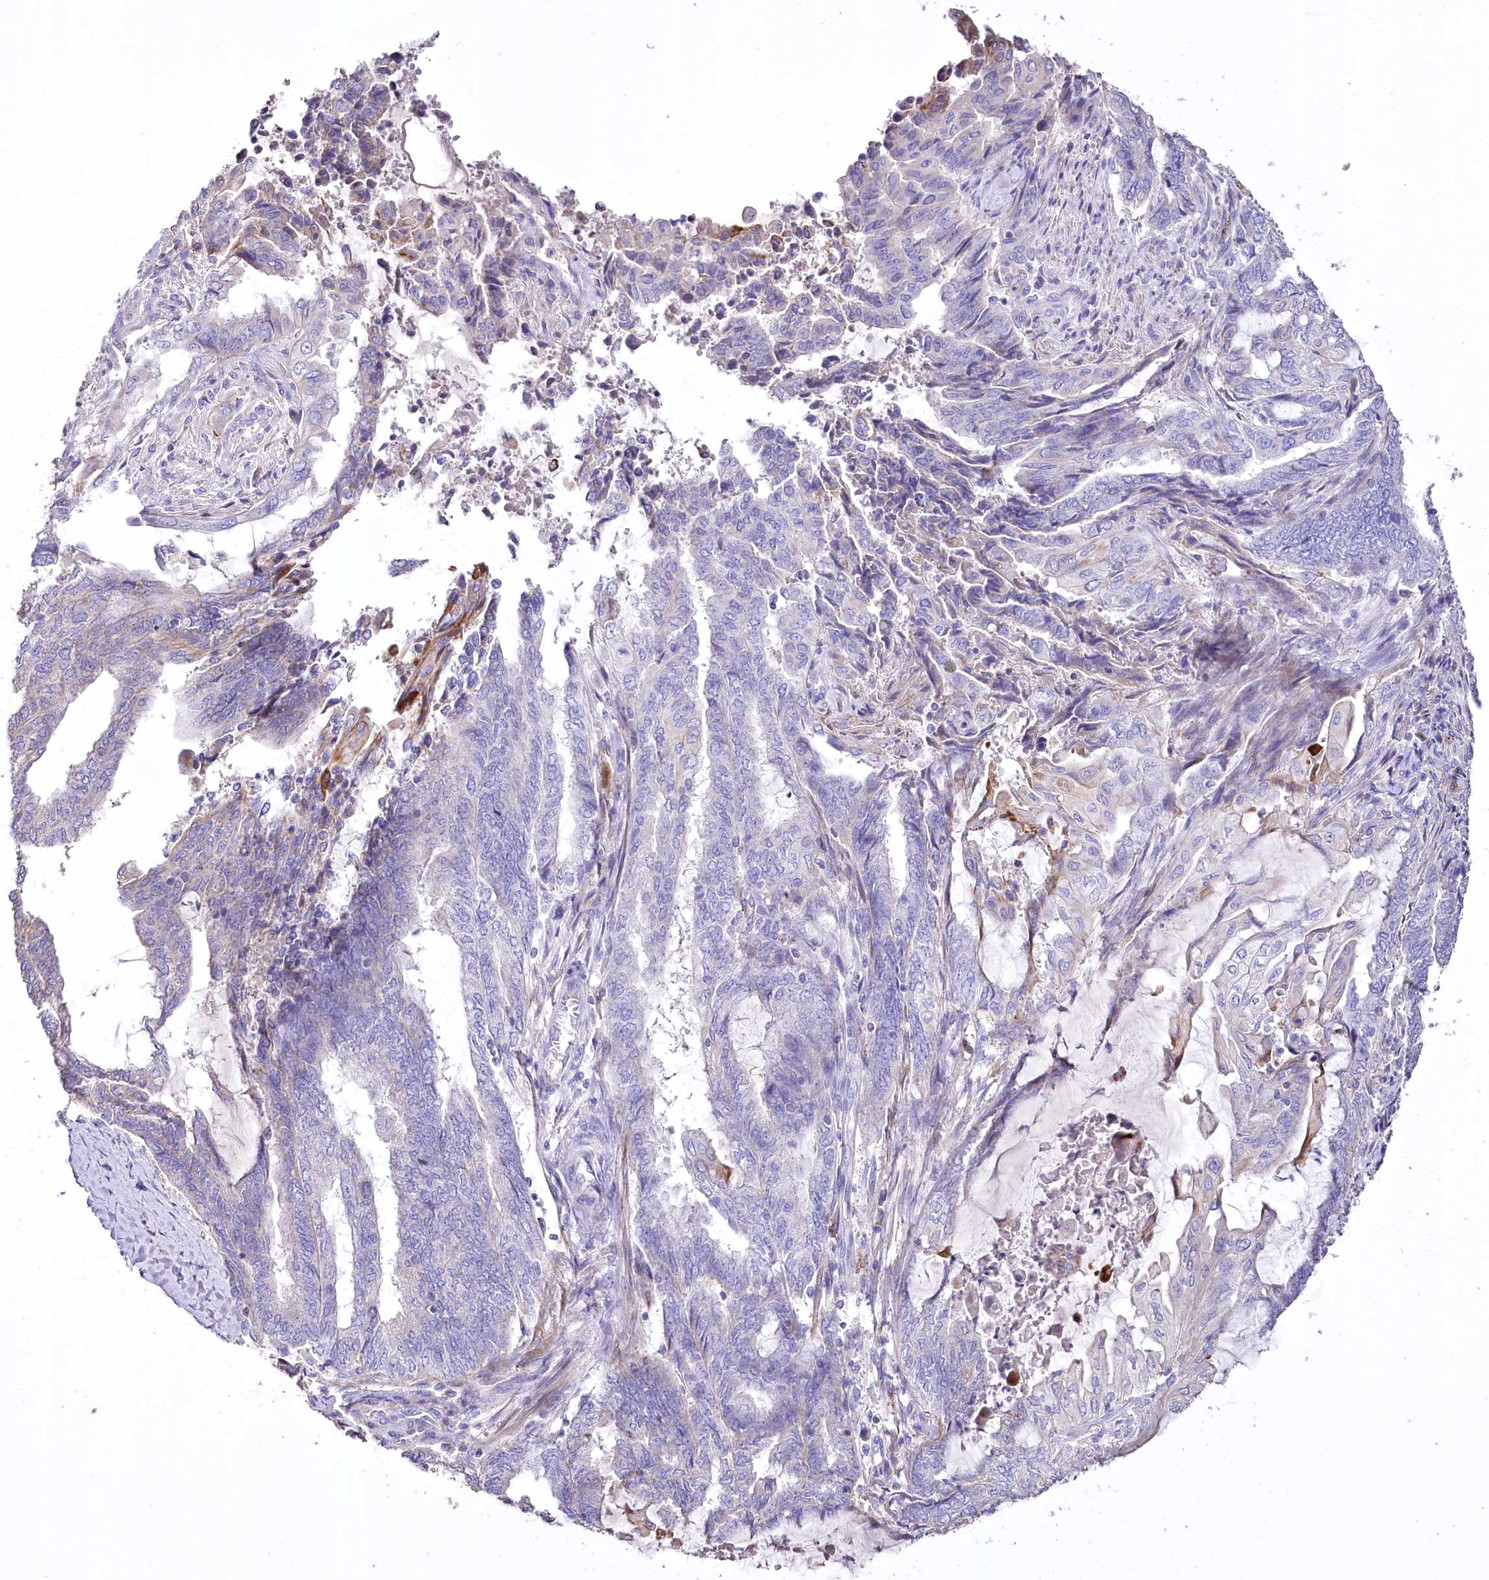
{"staining": {"intensity": "negative", "quantity": "none", "location": "none"}, "tissue": "endometrial cancer", "cell_type": "Tumor cells", "image_type": "cancer", "snomed": [{"axis": "morphology", "description": "Adenocarcinoma, NOS"}, {"axis": "topography", "description": "Uterus"}, {"axis": "topography", "description": "Endometrium"}], "caption": "High magnification brightfield microscopy of adenocarcinoma (endometrial) stained with DAB (3,3'-diaminobenzidine) (brown) and counterstained with hematoxylin (blue): tumor cells show no significant positivity.", "gene": "PTER", "patient": {"sex": "female", "age": 70}}